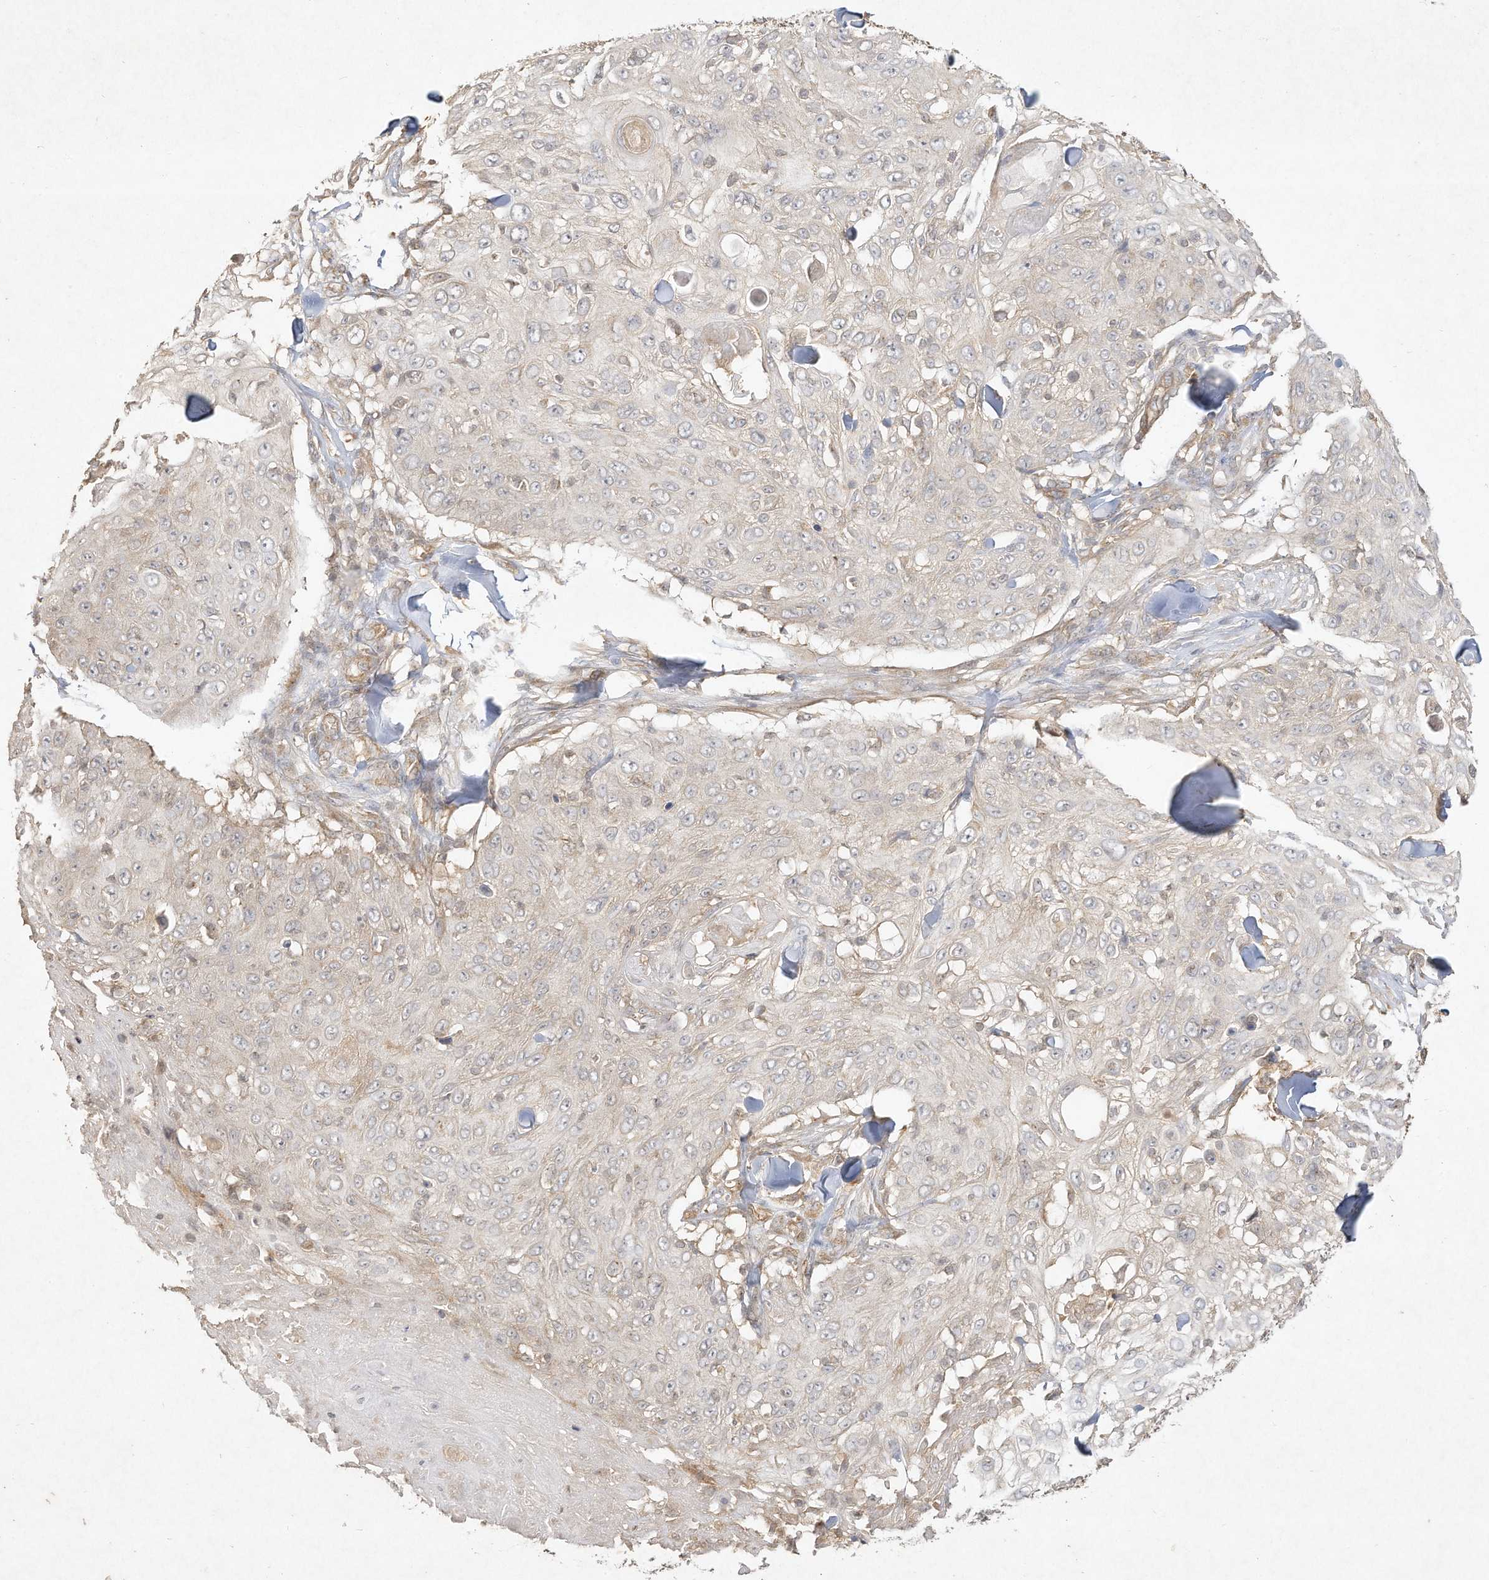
{"staining": {"intensity": "negative", "quantity": "none", "location": "none"}, "tissue": "skin cancer", "cell_type": "Tumor cells", "image_type": "cancer", "snomed": [{"axis": "morphology", "description": "Squamous cell carcinoma, NOS"}, {"axis": "topography", "description": "Skin"}], "caption": "An immunohistochemistry (IHC) image of skin cancer (squamous cell carcinoma) is shown. There is no staining in tumor cells of skin cancer (squamous cell carcinoma).", "gene": "DYNC1I2", "patient": {"sex": "male", "age": 86}}